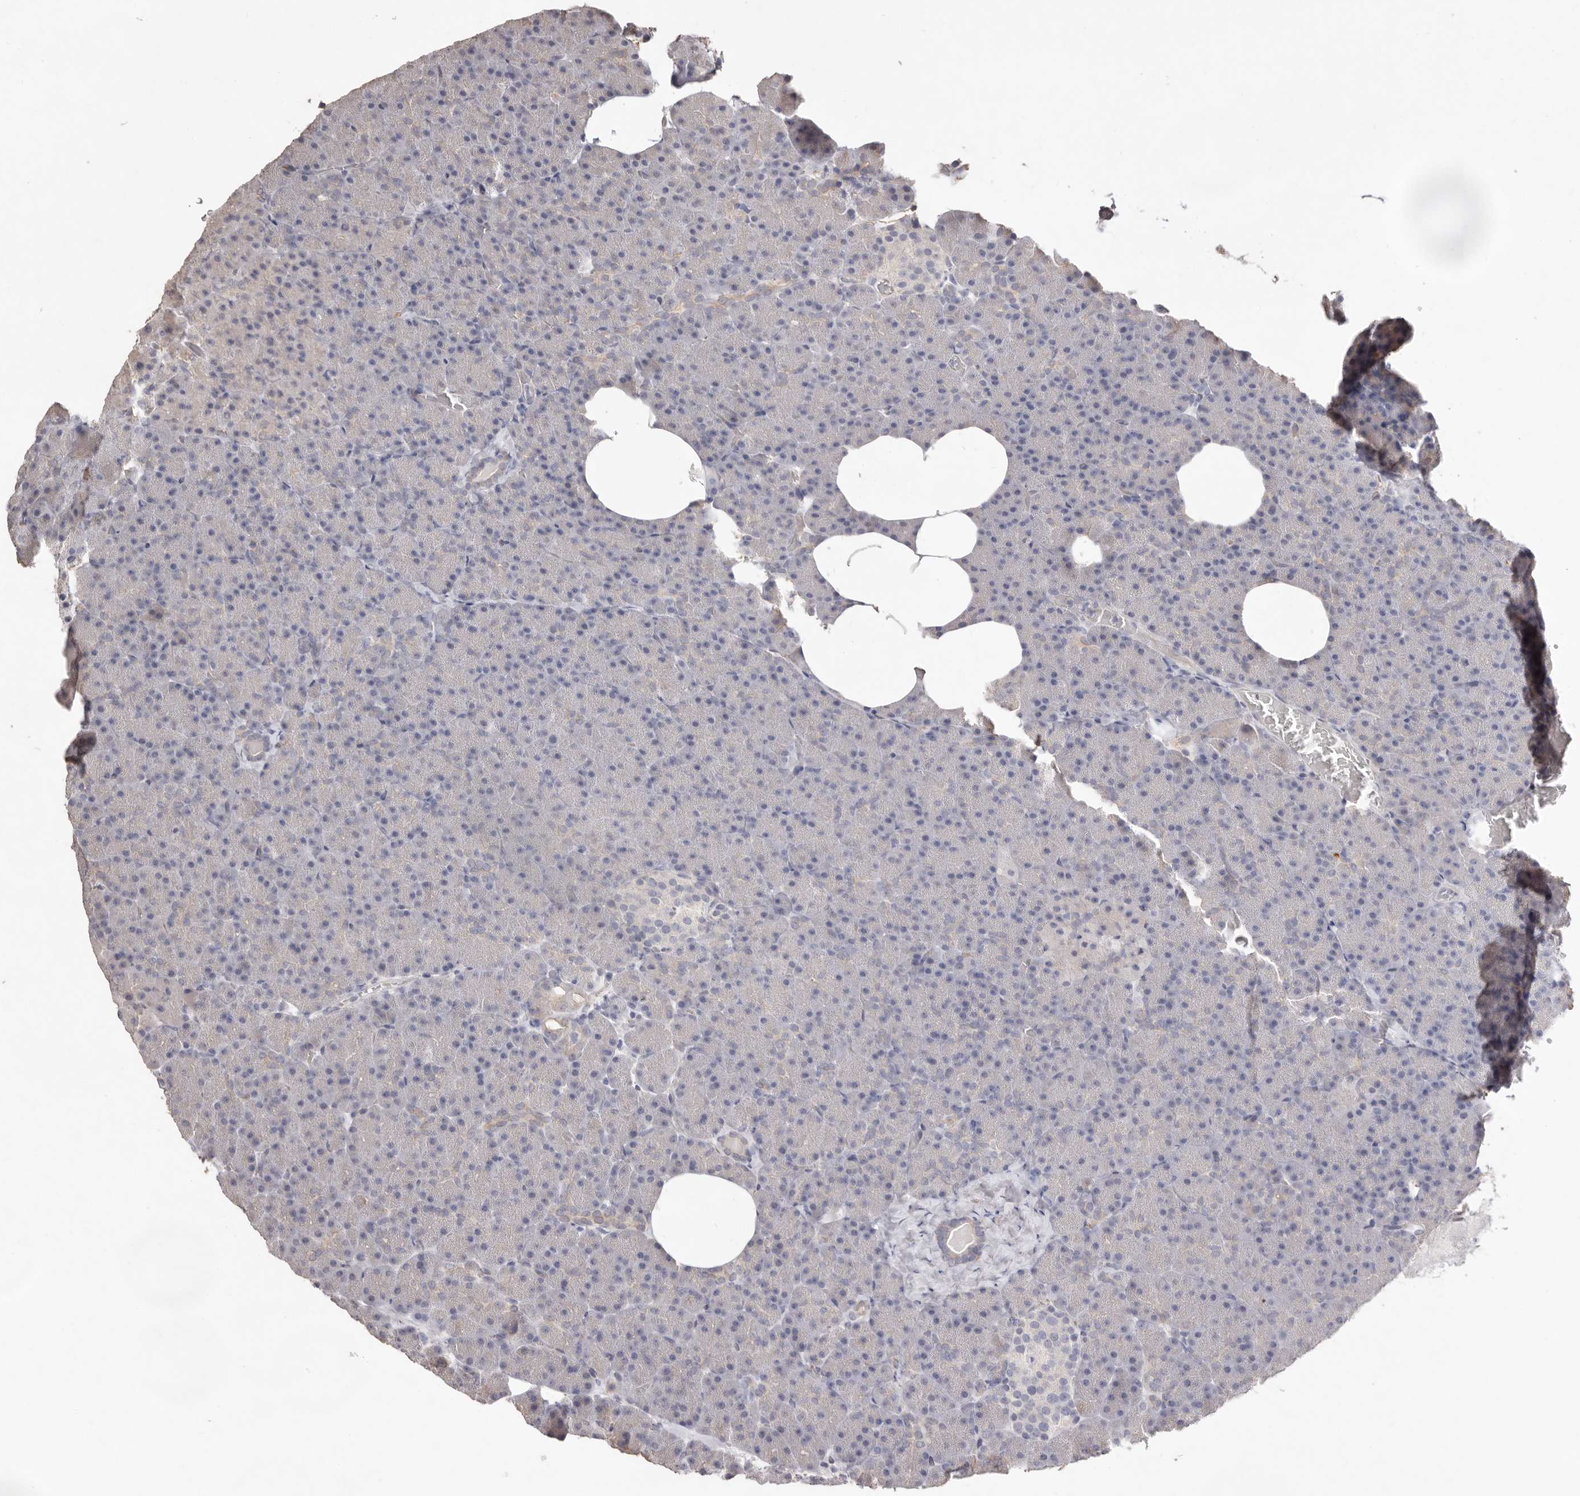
{"staining": {"intensity": "weak", "quantity": "25%-75%", "location": "cytoplasmic/membranous"}, "tissue": "pancreas", "cell_type": "Exocrine glandular cells", "image_type": "normal", "snomed": [{"axis": "morphology", "description": "Normal tissue, NOS"}, {"axis": "morphology", "description": "Carcinoid, malignant, NOS"}, {"axis": "topography", "description": "Pancreas"}], "caption": "Benign pancreas exhibits weak cytoplasmic/membranous positivity in approximately 25%-75% of exocrine glandular cells, visualized by immunohistochemistry. (Stains: DAB in brown, nuclei in blue, Microscopy: brightfield microscopy at high magnification).", "gene": "ZYG11B", "patient": {"sex": "female", "age": 35}}